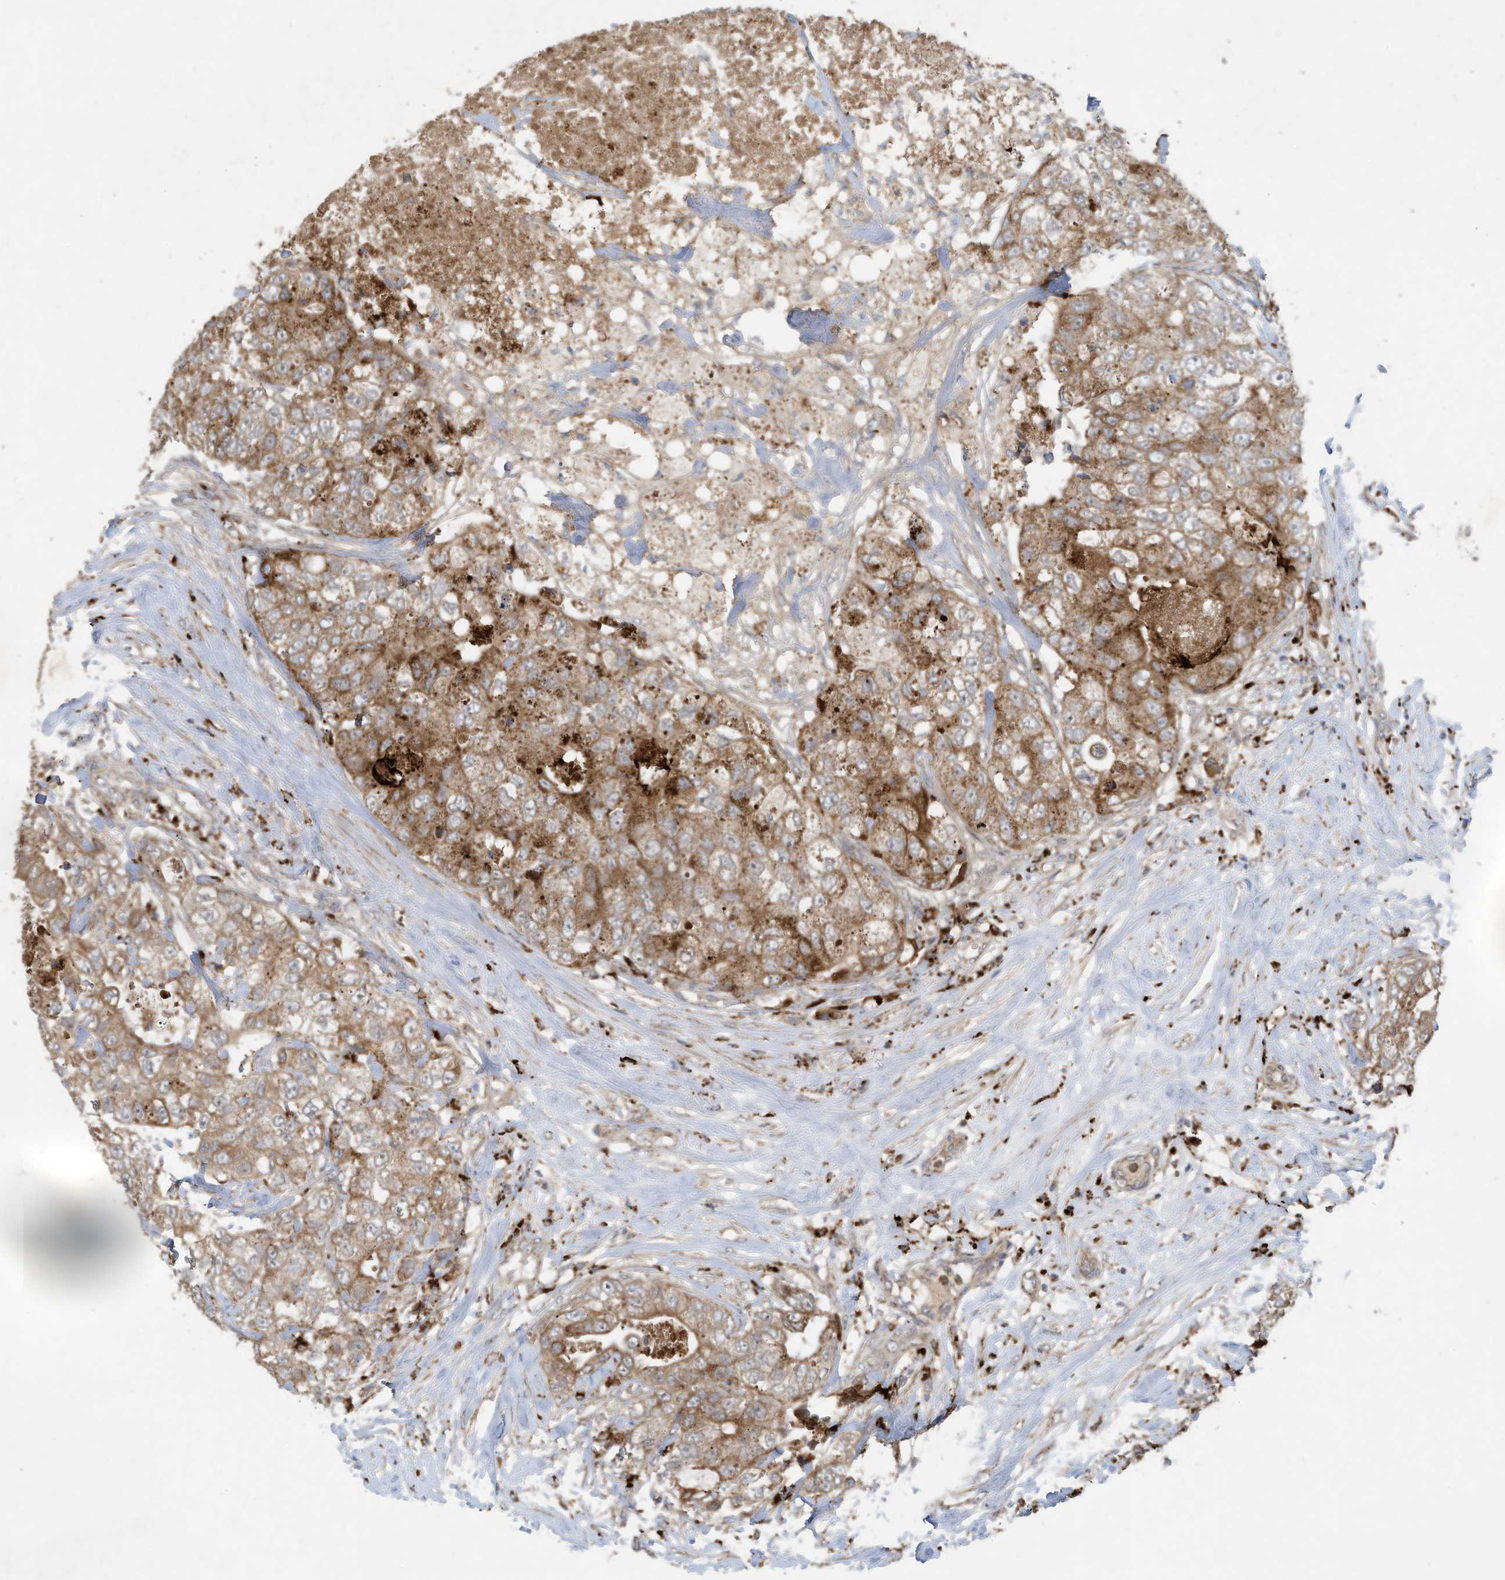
{"staining": {"intensity": "moderate", "quantity": ">75%", "location": "cytoplasmic/membranous"}, "tissue": "breast cancer", "cell_type": "Tumor cells", "image_type": "cancer", "snomed": [{"axis": "morphology", "description": "Duct carcinoma"}, {"axis": "topography", "description": "Breast"}], "caption": "Breast invasive ductal carcinoma stained with immunohistochemistry (IHC) exhibits moderate cytoplasmic/membranous positivity in about >75% of tumor cells.", "gene": "C2orf74", "patient": {"sex": "female", "age": 62}}